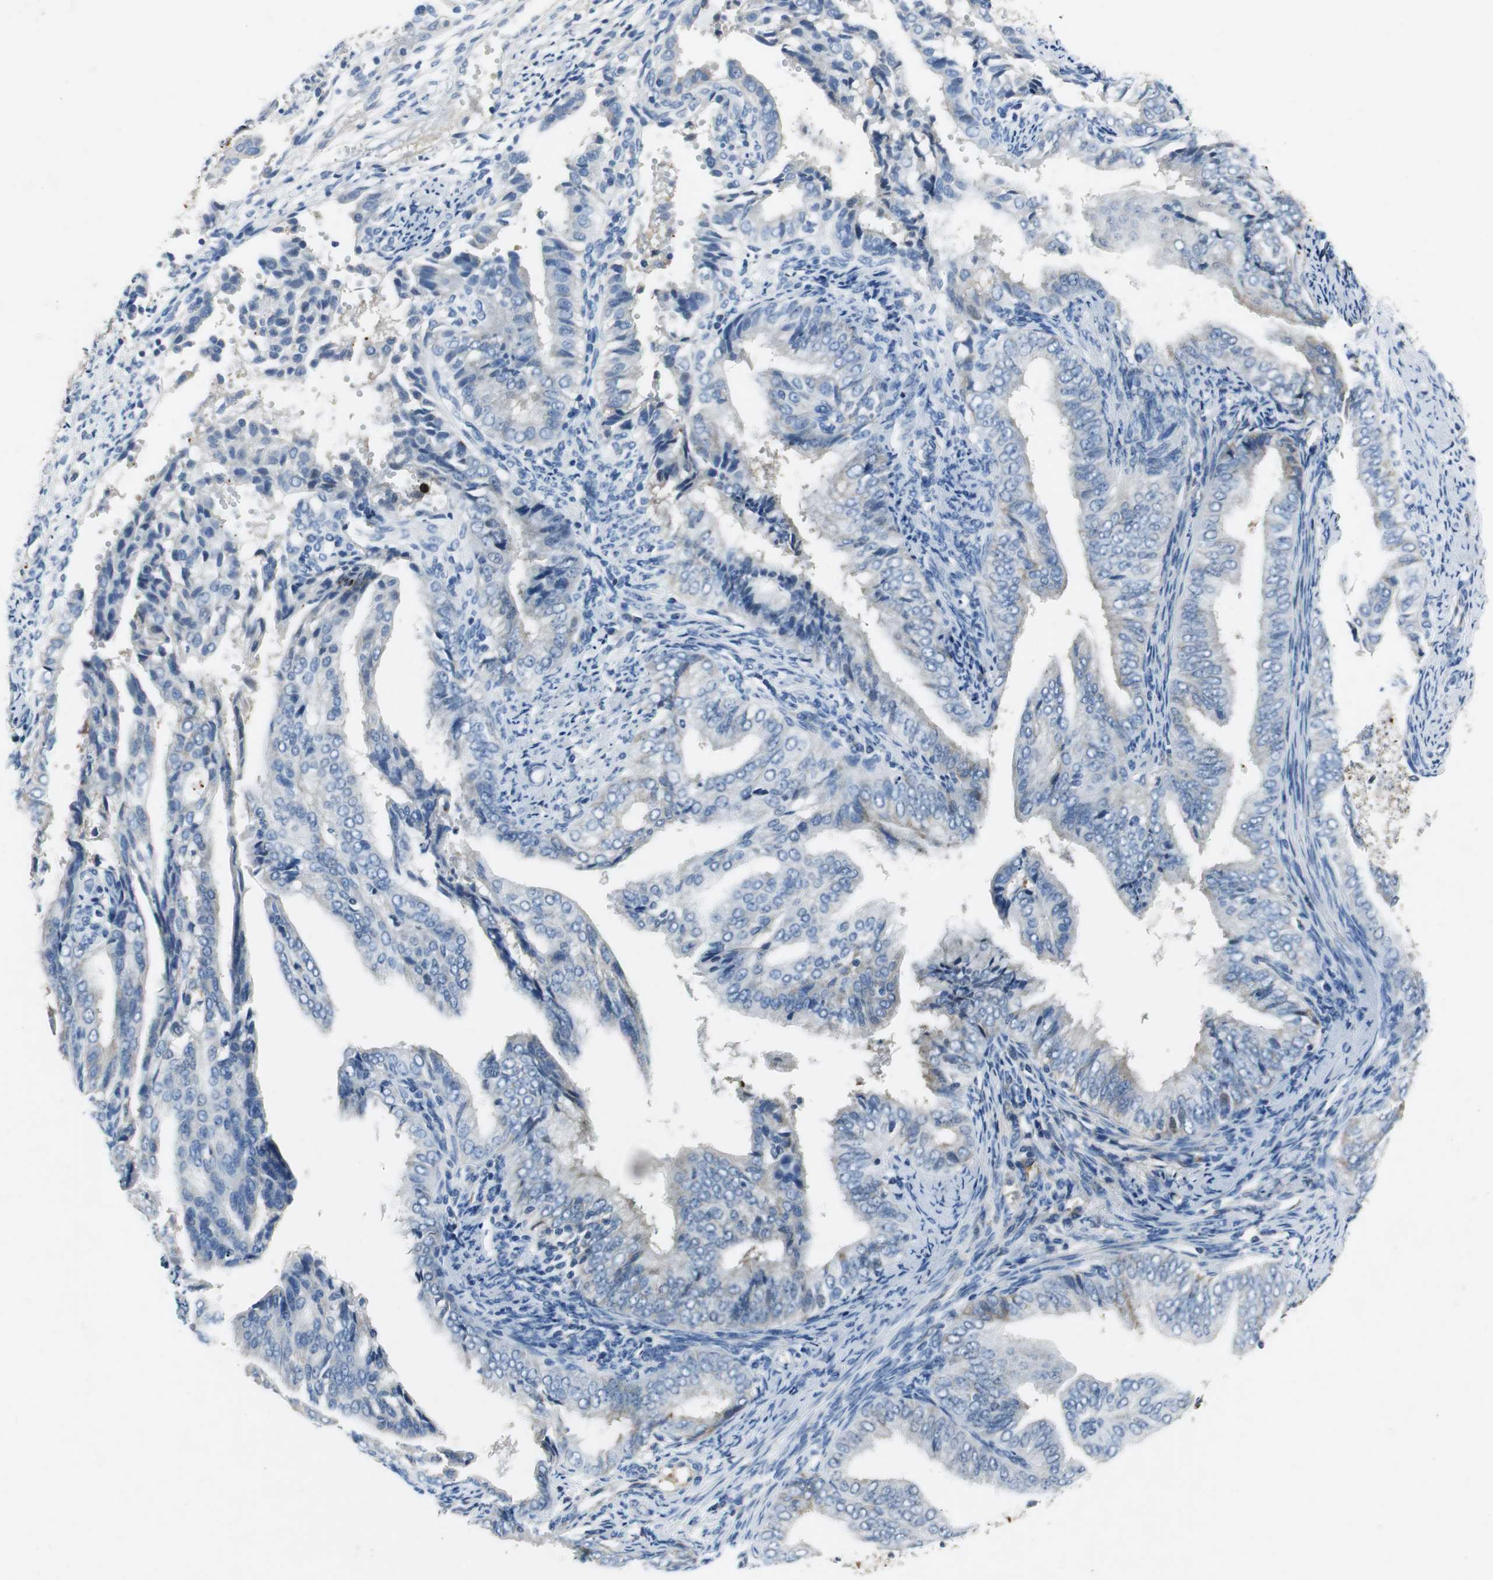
{"staining": {"intensity": "weak", "quantity": "<25%", "location": "cytoplasmic/membranous"}, "tissue": "endometrial cancer", "cell_type": "Tumor cells", "image_type": "cancer", "snomed": [{"axis": "morphology", "description": "Adenocarcinoma, NOS"}, {"axis": "topography", "description": "Endometrium"}], "caption": "An image of endometrial cancer (adenocarcinoma) stained for a protein exhibits no brown staining in tumor cells. (Stains: DAB IHC with hematoxylin counter stain, Microscopy: brightfield microscopy at high magnification).", "gene": "ORM1", "patient": {"sex": "female", "age": 58}}